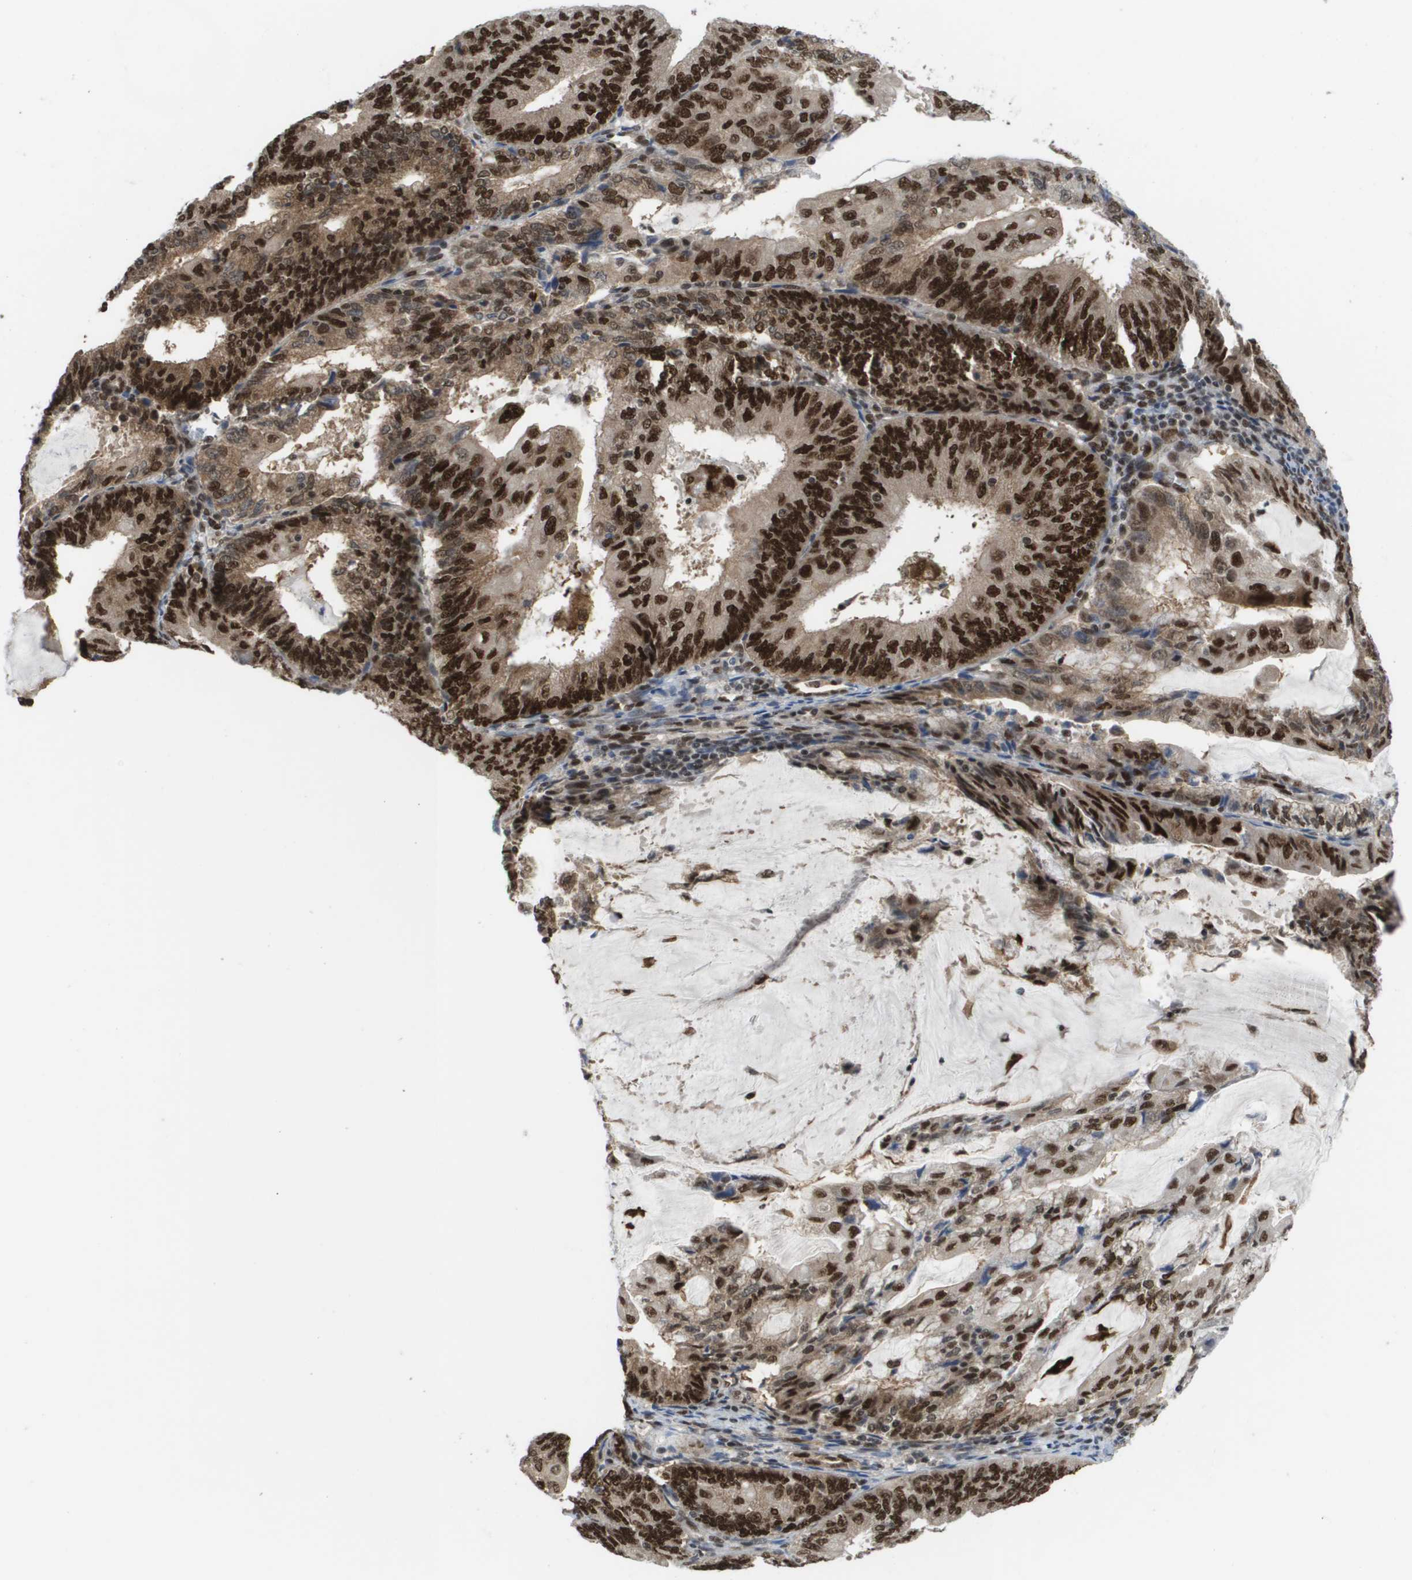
{"staining": {"intensity": "strong", "quantity": ">75%", "location": "cytoplasmic/membranous,nuclear"}, "tissue": "endometrial cancer", "cell_type": "Tumor cells", "image_type": "cancer", "snomed": [{"axis": "morphology", "description": "Adenocarcinoma, NOS"}, {"axis": "topography", "description": "Endometrium"}], "caption": "Endometrial adenocarcinoma stained with a protein marker shows strong staining in tumor cells.", "gene": "PRCC", "patient": {"sex": "female", "age": 81}}